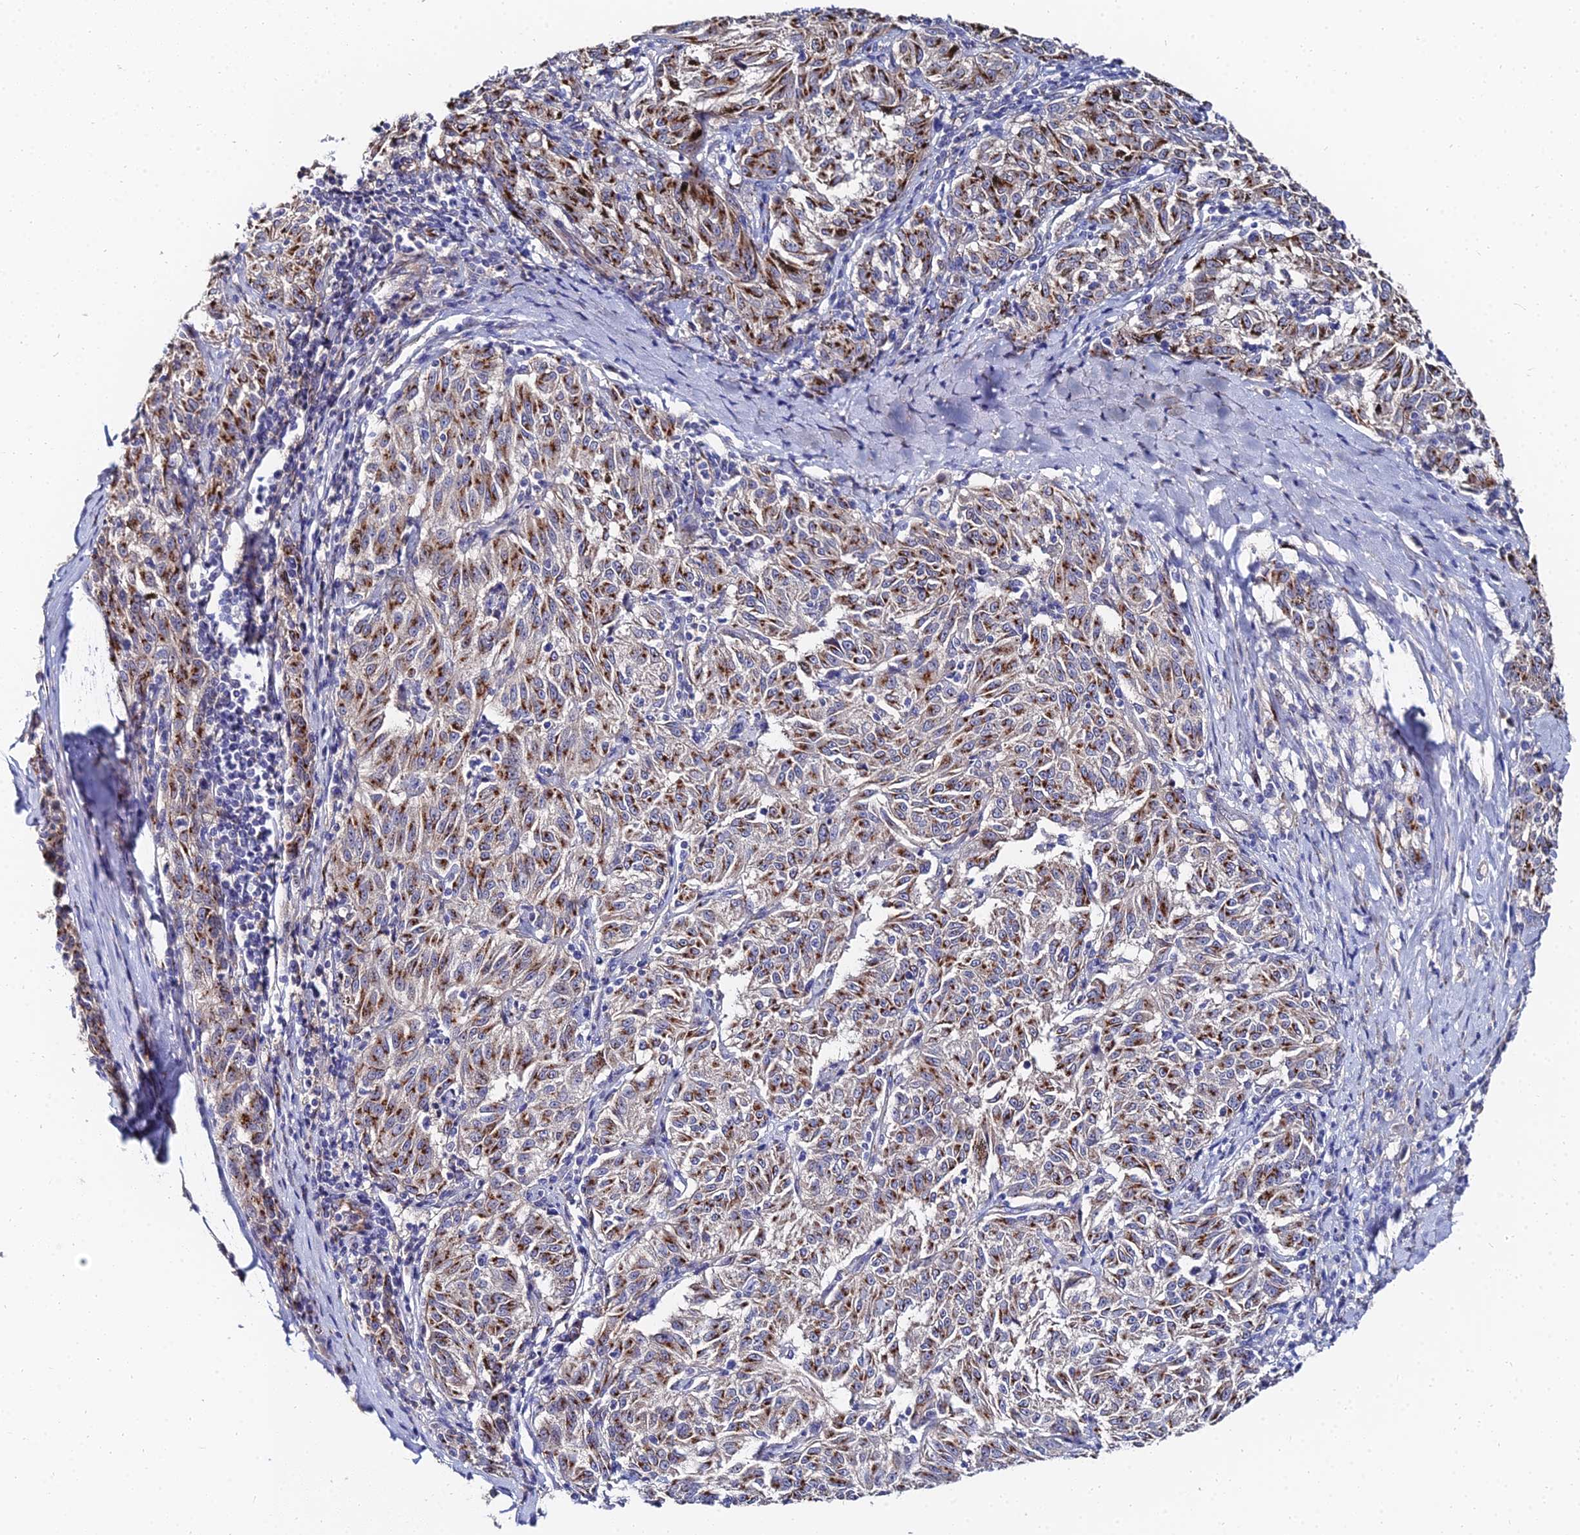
{"staining": {"intensity": "strong", "quantity": ">75%", "location": "cytoplasmic/membranous"}, "tissue": "melanoma", "cell_type": "Tumor cells", "image_type": "cancer", "snomed": [{"axis": "morphology", "description": "Malignant melanoma, NOS"}, {"axis": "topography", "description": "Skin"}], "caption": "Tumor cells exhibit high levels of strong cytoplasmic/membranous expression in about >75% of cells in malignant melanoma. The protein of interest is shown in brown color, while the nuclei are stained blue.", "gene": "BORCS8", "patient": {"sex": "female", "age": 72}}